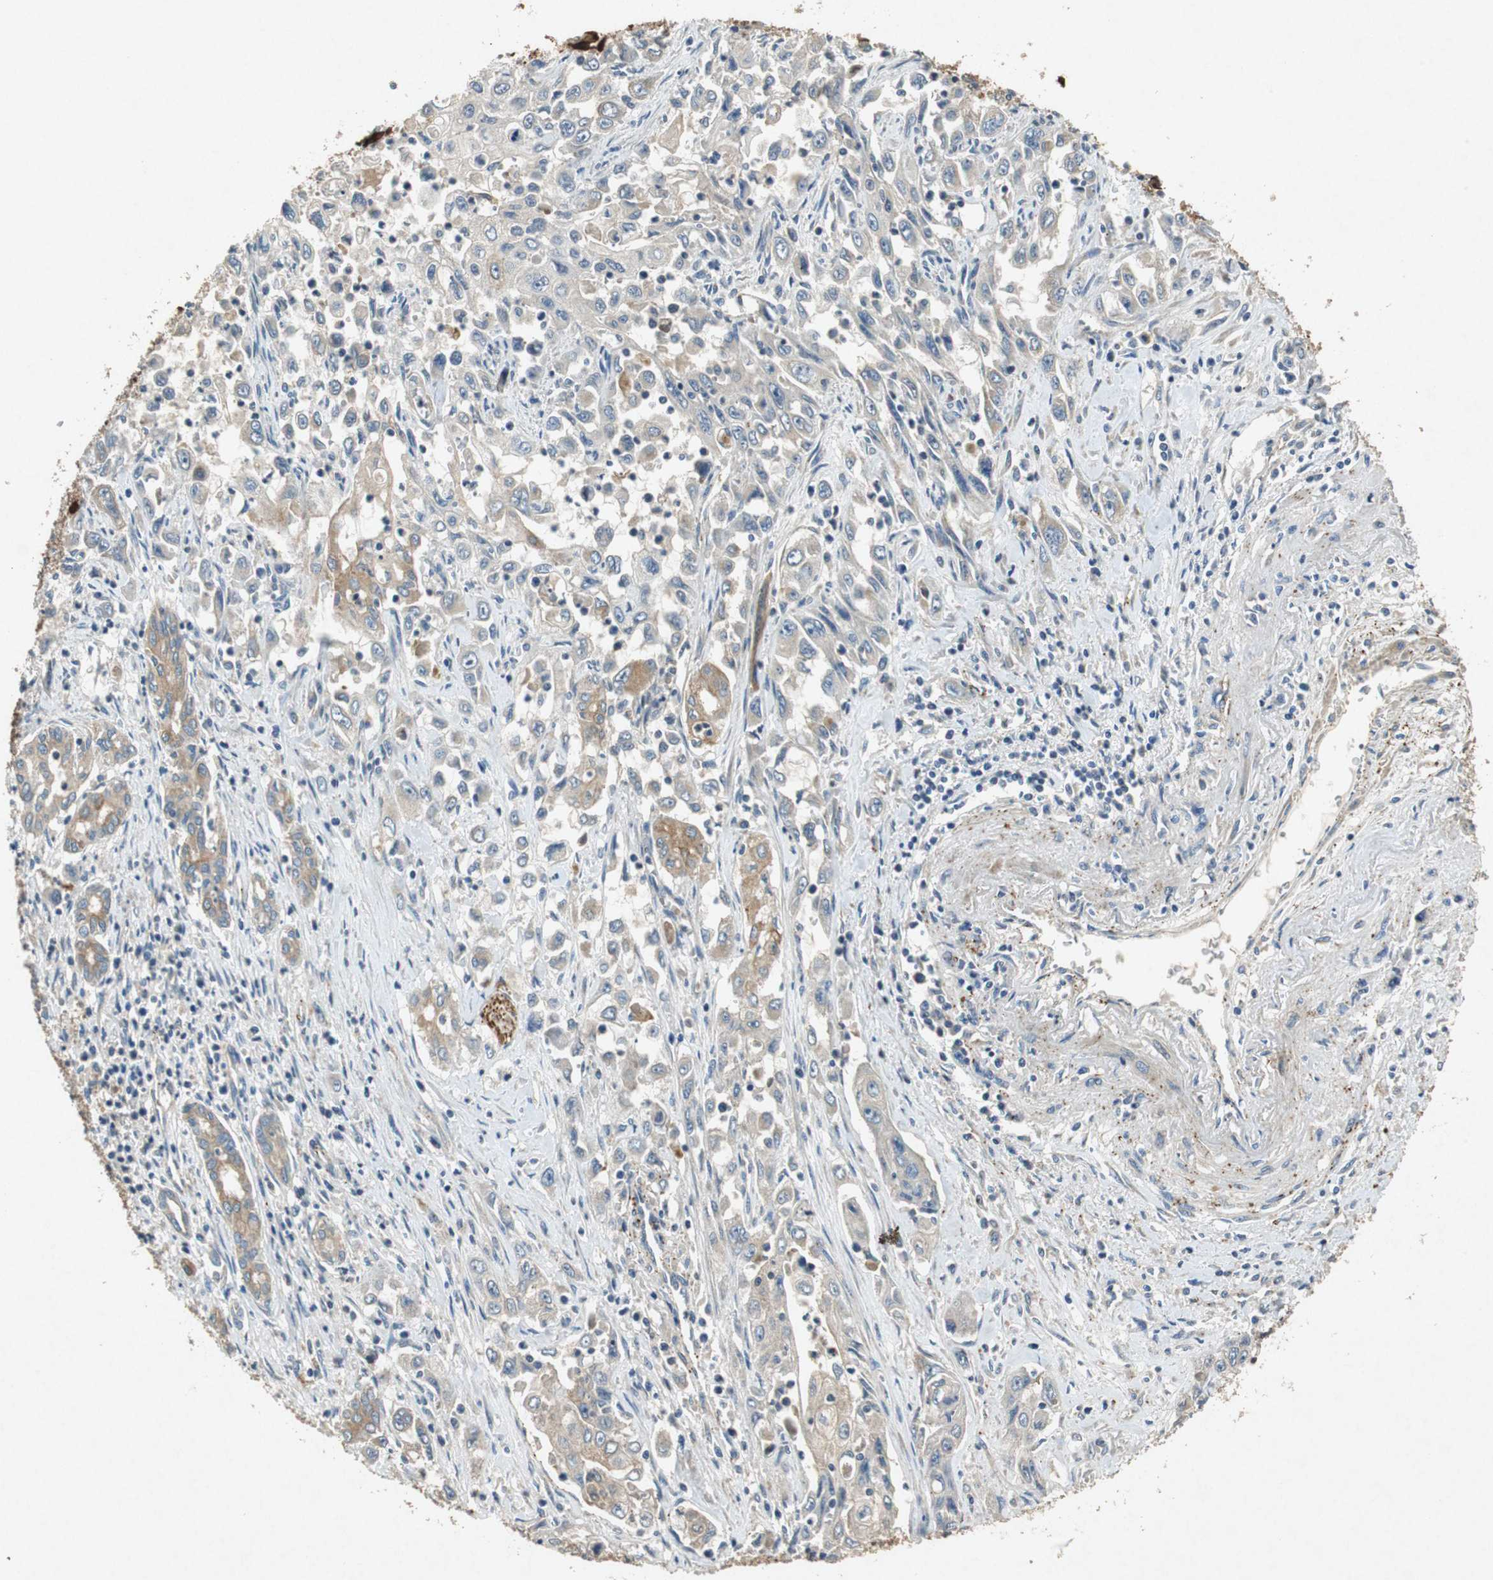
{"staining": {"intensity": "weak", "quantity": "25%-75%", "location": "cytoplasmic/membranous"}, "tissue": "pancreatic cancer", "cell_type": "Tumor cells", "image_type": "cancer", "snomed": [{"axis": "morphology", "description": "Adenocarcinoma, NOS"}, {"axis": "topography", "description": "Pancreas"}], "caption": "Protein expression analysis of human pancreatic cancer reveals weak cytoplasmic/membranous staining in about 25%-75% of tumor cells. (IHC, brightfield microscopy, high magnification).", "gene": "TUBA4A", "patient": {"sex": "male", "age": 70}}